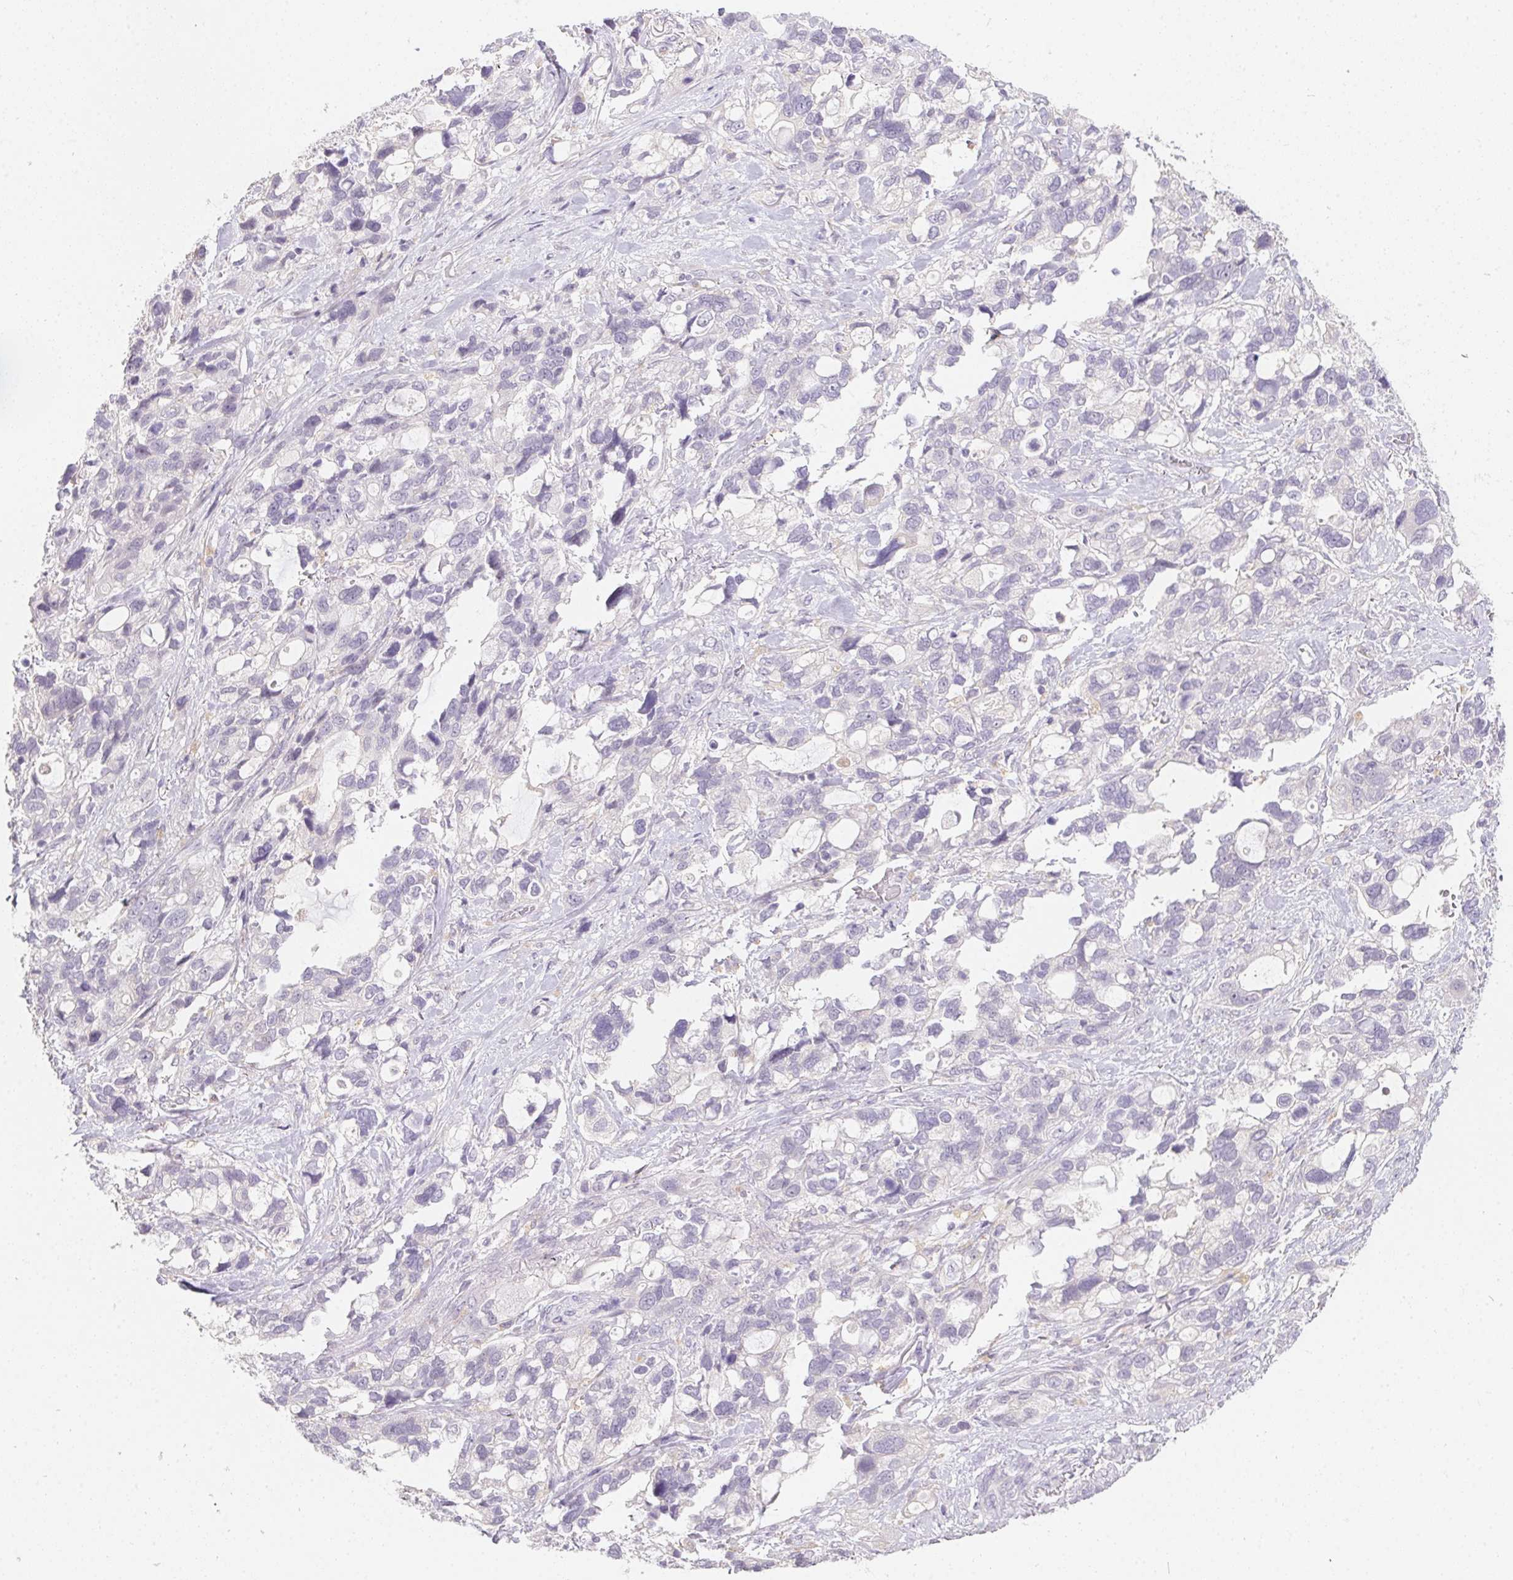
{"staining": {"intensity": "negative", "quantity": "none", "location": "none"}, "tissue": "stomach cancer", "cell_type": "Tumor cells", "image_type": "cancer", "snomed": [{"axis": "morphology", "description": "Adenocarcinoma, NOS"}, {"axis": "topography", "description": "Stomach, upper"}], "caption": "A micrograph of stomach cancer stained for a protein reveals no brown staining in tumor cells.", "gene": "SLC6A18", "patient": {"sex": "female", "age": 81}}